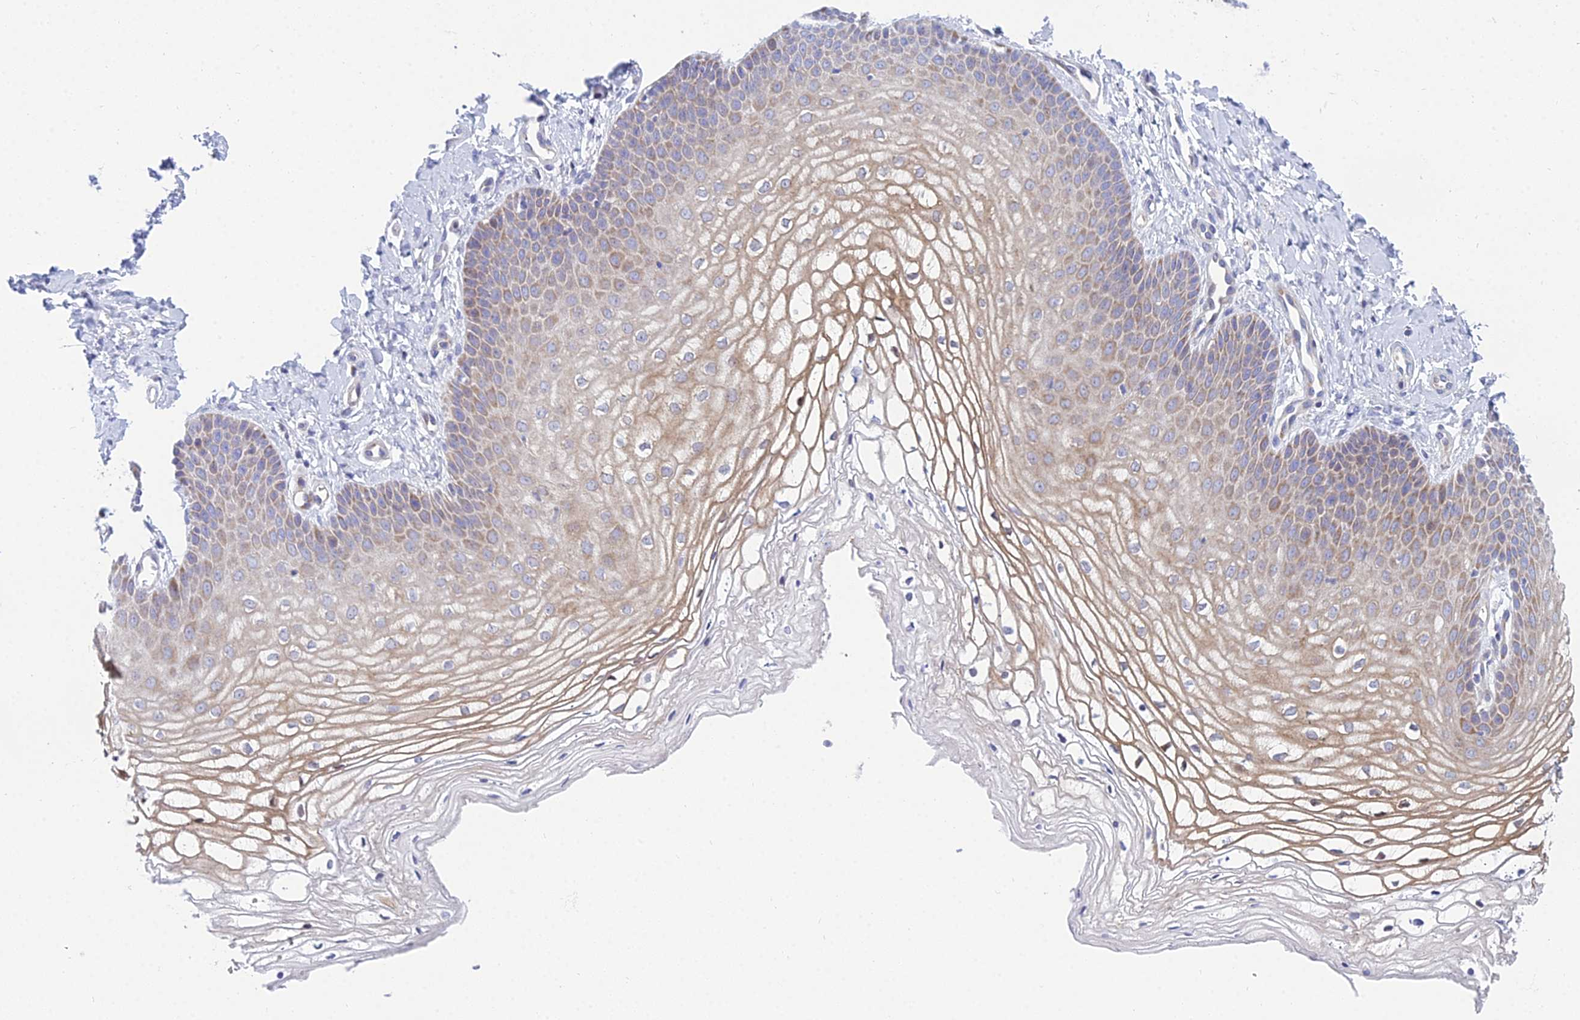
{"staining": {"intensity": "weak", "quantity": "25%-75%", "location": "cytoplasmic/membranous"}, "tissue": "vagina", "cell_type": "Squamous epithelial cells", "image_type": "normal", "snomed": [{"axis": "morphology", "description": "Normal tissue, NOS"}, {"axis": "topography", "description": "Vagina"}], "caption": "Protein staining by IHC reveals weak cytoplasmic/membranous positivity in approximately 25%-75% of squamous epithelial cells in normal vagina. Nuclei are stained in blue.", "gene": "PRR13", "patient": {"sex": "female", "age": 68}}